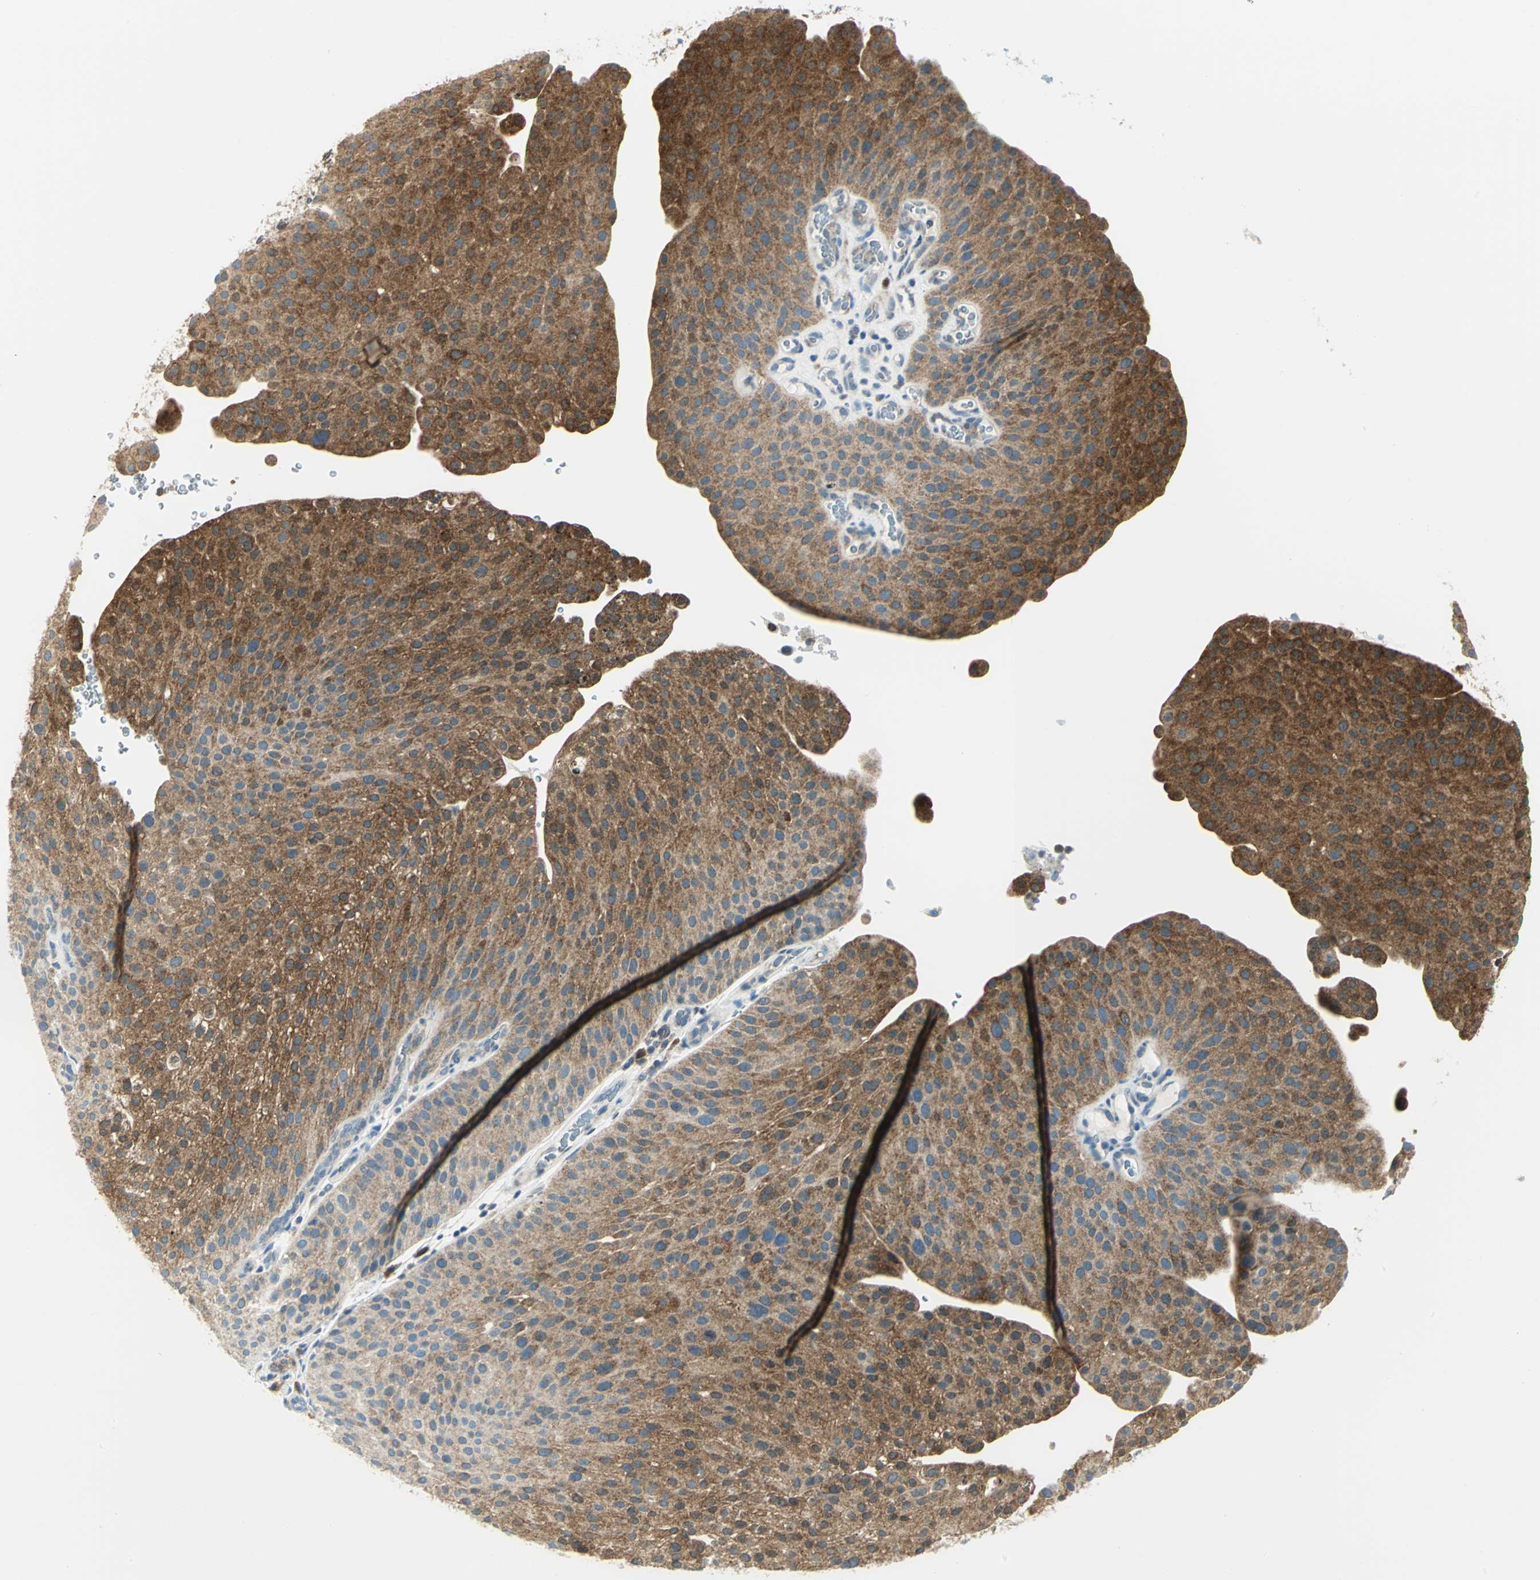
{"staining": {"intensity": "strong", "quantity": ">75%", "location": "cytoplasmic/membranous"}, "tissue": "urothelial cancer", "cell_type": "Tumor cells", "image_type": "cancer", "snomed": [{"axis": "morphology", "description": "Urothelial carcinoma, Low grade"}, {"axis": "topography", "description": "Smooth muscle"}, {"axis": "topography", "description": "Urinary bladder"}], "caption": "This is a histology image of IHC staining of low-grade urothelial carcinoma, which shows strong positivity in the cytoplasmic/membranous of tumor cells.", "gene": "ALDOA", "patient": {"sex": "male", "age": 60}}